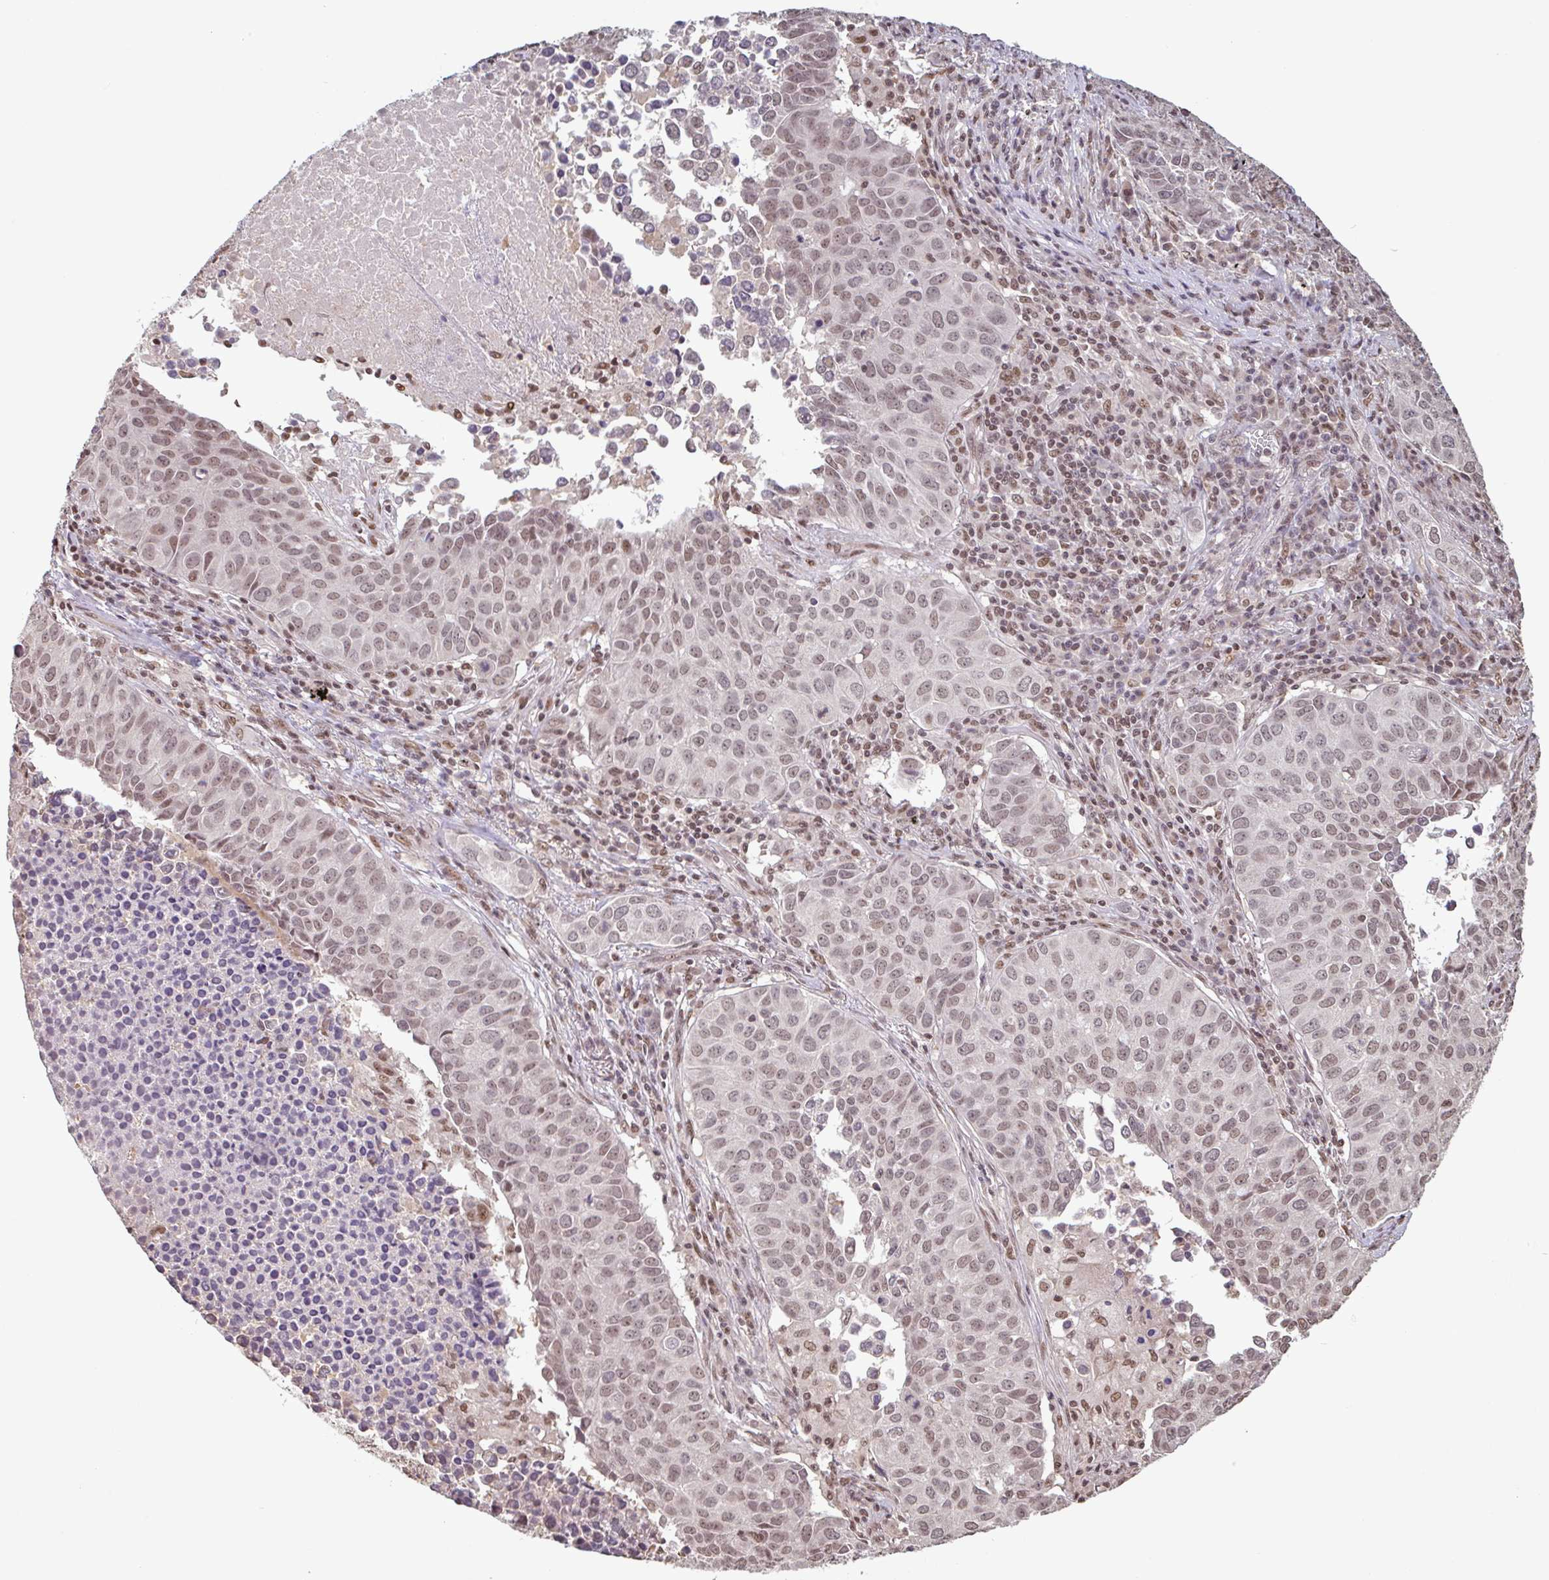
{"staining": {"intensity": "moderate", "quantity": ">75%", "location": "nuclear"}, "tissue": "lung cancer", "cell_type": "Tumor cells", "image_type": "cancer", "snomed": [{"axis": "morphology", "description": "Adenocarcinoma, NOS"}, {"axis": "topography", "description": "Lung"}], "caption": "Immunohistochemistry (IHC) photomicrograph of neoplastic tissue: adenocarcinoma (lung) stained using immunohistochemistry (IHC) demonstrates medium levels of moderate protein expression localized specifically in the nuclear of tumor cells, appearing as a nuclear brown color.", "gene": "DR1", "patient": {"sex": "female", "age": 50}}